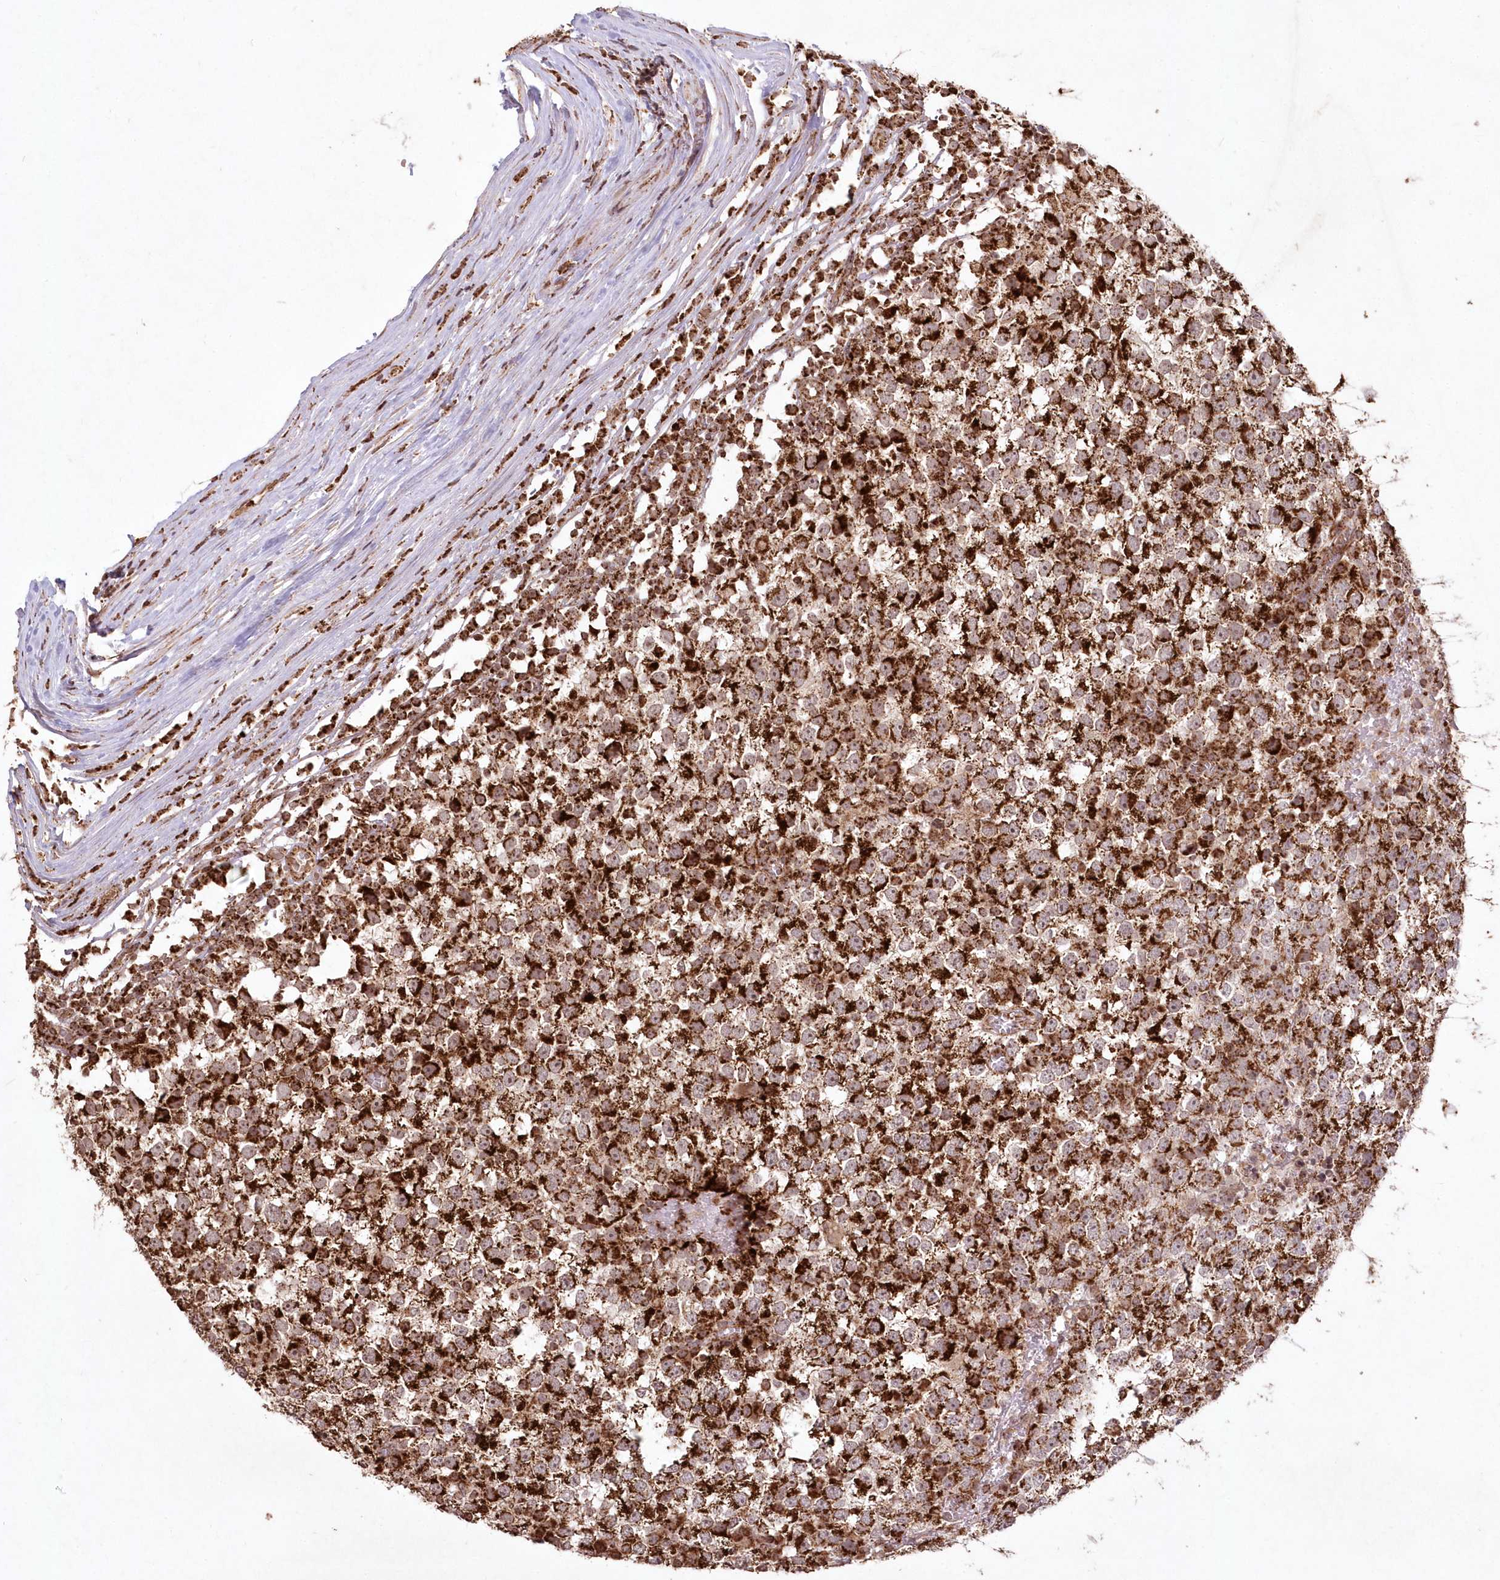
{"staining": {"intensity": "strong", "quantity": ">75%", "location": "cytoplasmic/membranous"}, "tissue": "testis cancer", "cell_type": "Tumor cells", "image_type": "cancer", "snomed": [{"axis": "morphology", "description": "Seminoma, NOS"}, {"axis": "topography", "description": "Testis"}], "caption": "A brown stain shows strong cytoplasmic/membranous staining of a protein in testis cancer tumor cells.", "gene": "LRPPRC", "patient": {"sex": "male", "age": 65}}